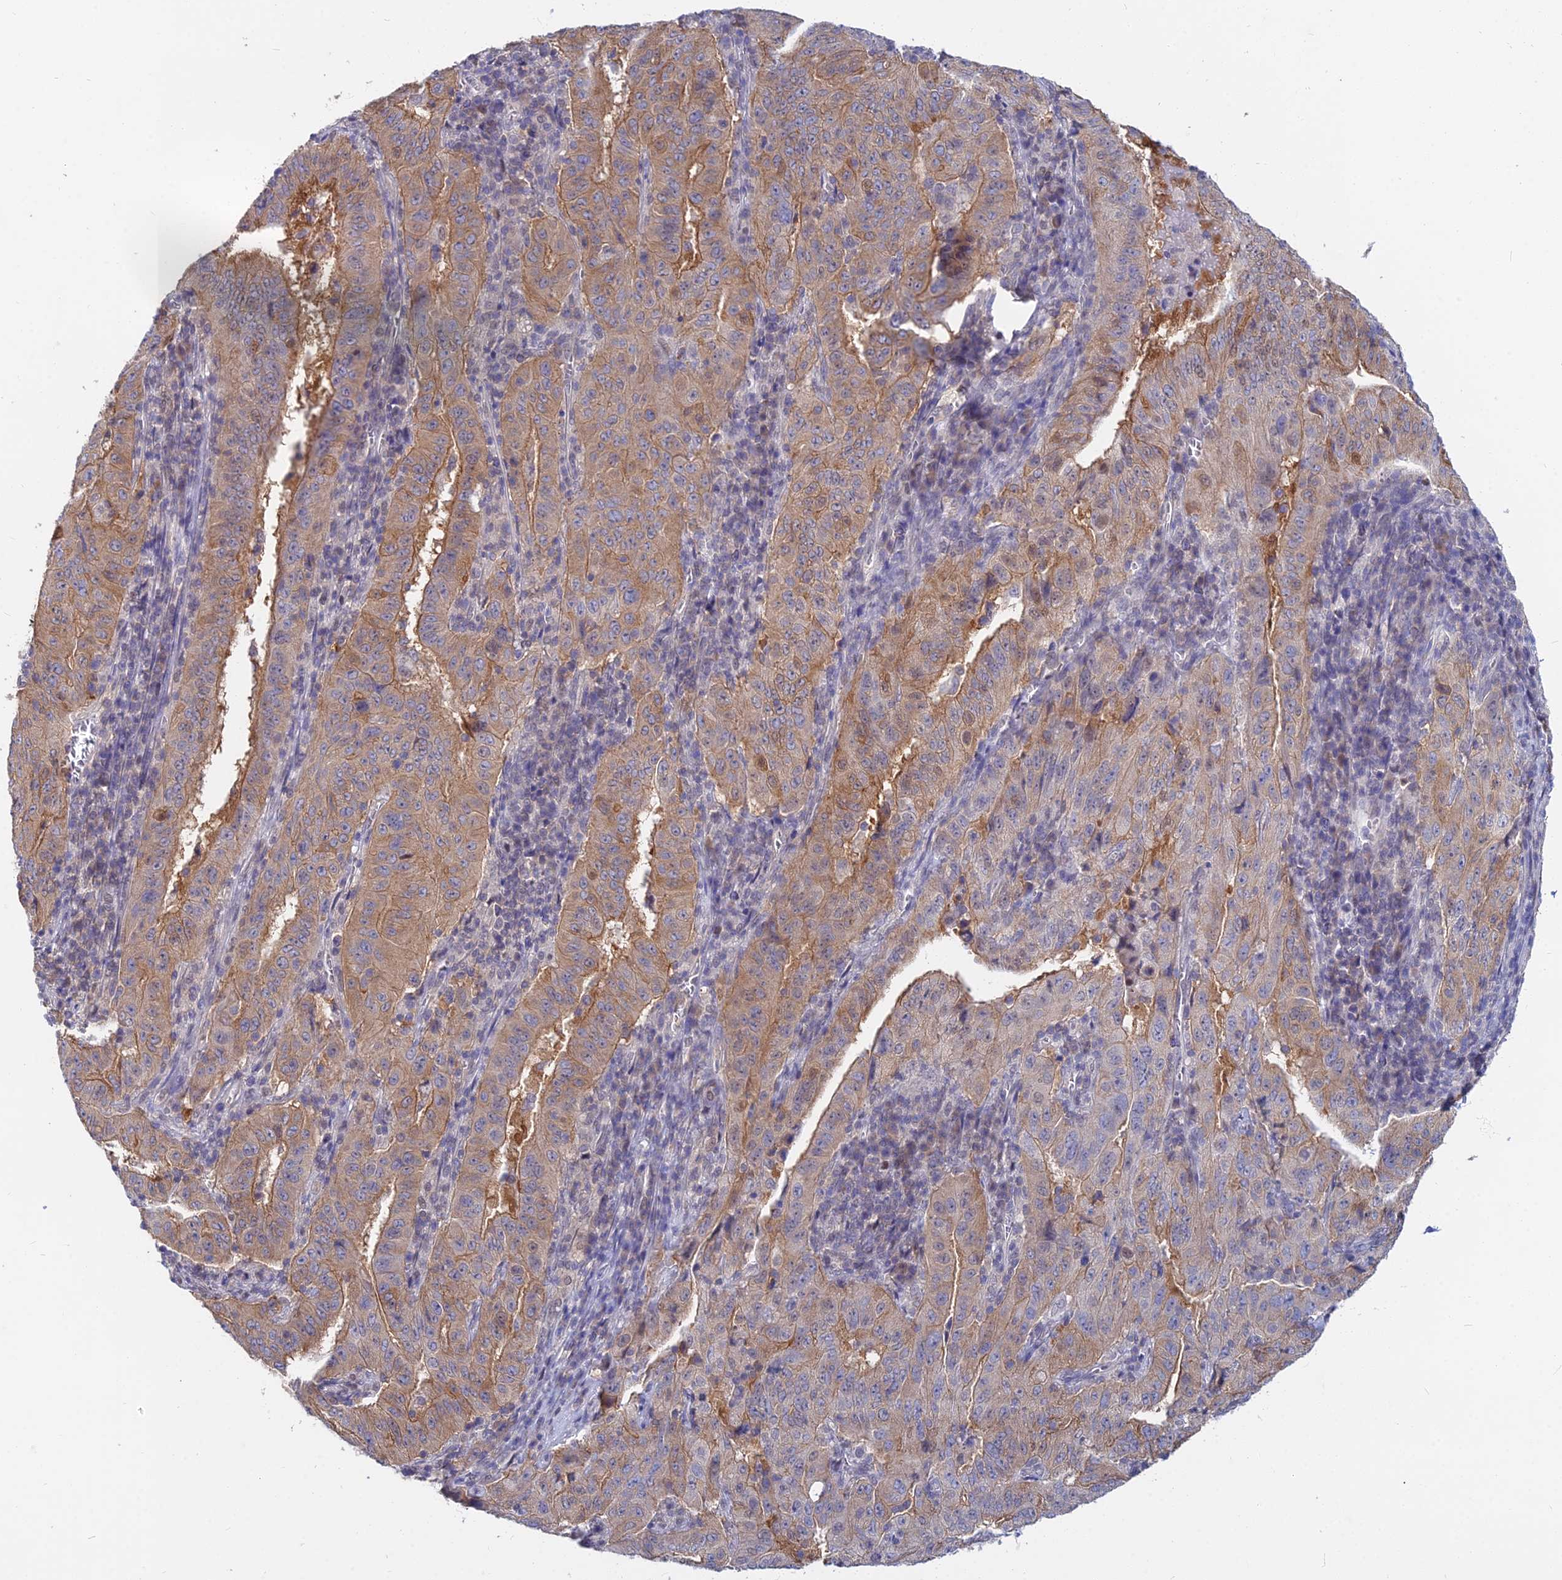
{"staining": {"intensity": "moderate", "quantity": ">75%", "location": "cytoplasmic/membranous"}, "tissue": "pancreatic cancer", "cell_type": "Tumor cells", "image_type": "cancer", "snomed": [{"axis": "morphology", "description": "Adenocarcinoma, NOS"}, {"axis": "topography", "description": "Pancreas"}], "caption": "Pancreatic cancer stained for a protein (brown) reveals moderate cytoplasmic/membranous positive positivity in about >75% of tumor cells.", "gene": "B3GALT4", "patient": {"sex": "male", "age": 63}}